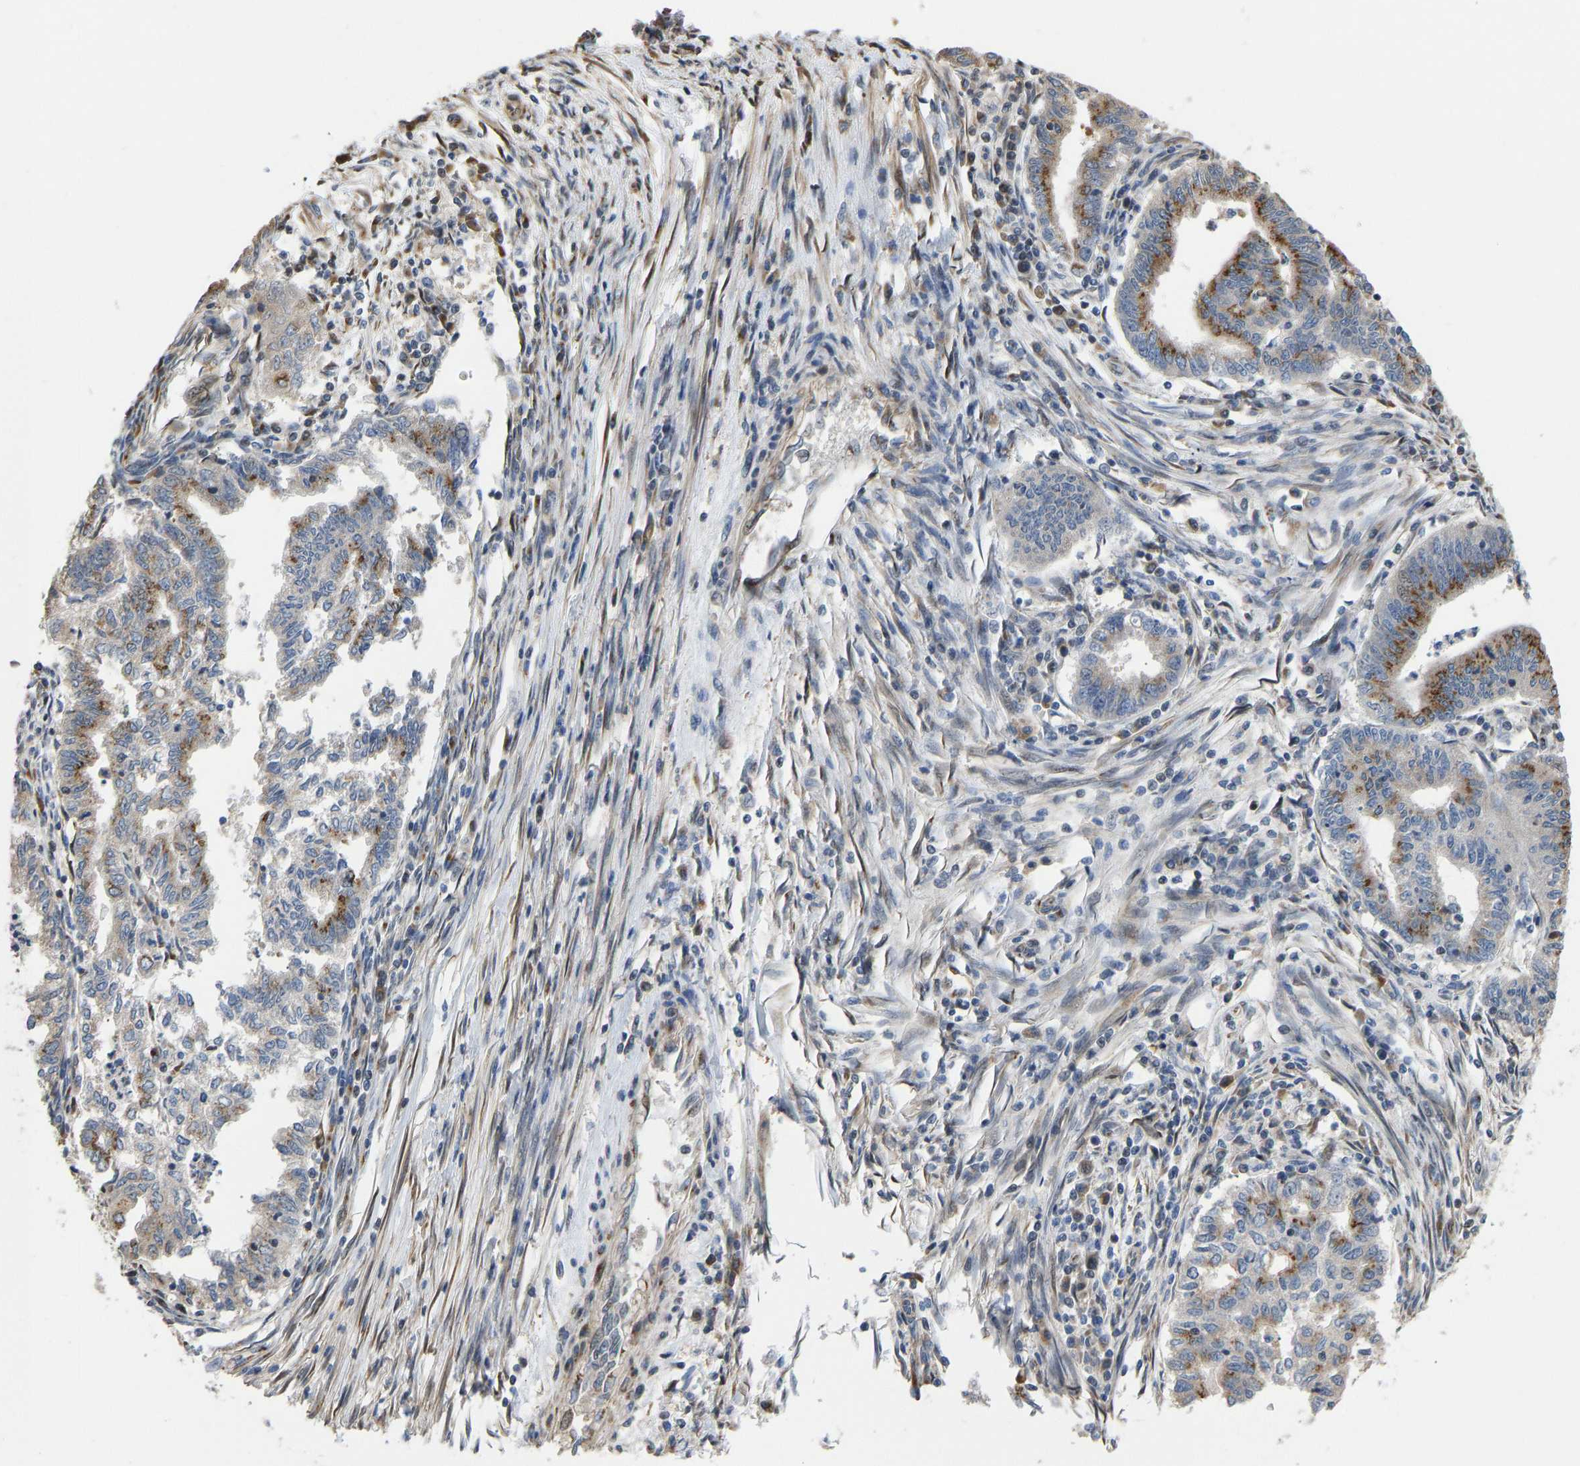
{"staining": {"intensity": "strong", "quantity": "25%-75%", "location": "cytoplasmic/membranous"}, "tissue": "endometrial cancer", "cell_type": "Tumor cells", "image_type": "cancer", "snomed": [{"axis": "morphology", "description": "Polyp, NOS"}, {"axis": "morphology", "description": "Adenocarcinoma, NOS"}, {"axis": "morphology", "description": "Adenoma, NOS"}, {"axis": "topography", "description": "Endometrium"}], "caption": "Endometrial cancer (adenocarcinoma) stained with immunohistochemistry (IHC) displays strong cytoplasmic/membranous staining in approximately 25%-75% of tumor cells.", "gene": "YIPF4", "patient": {"sex": "female", "age": 79}}